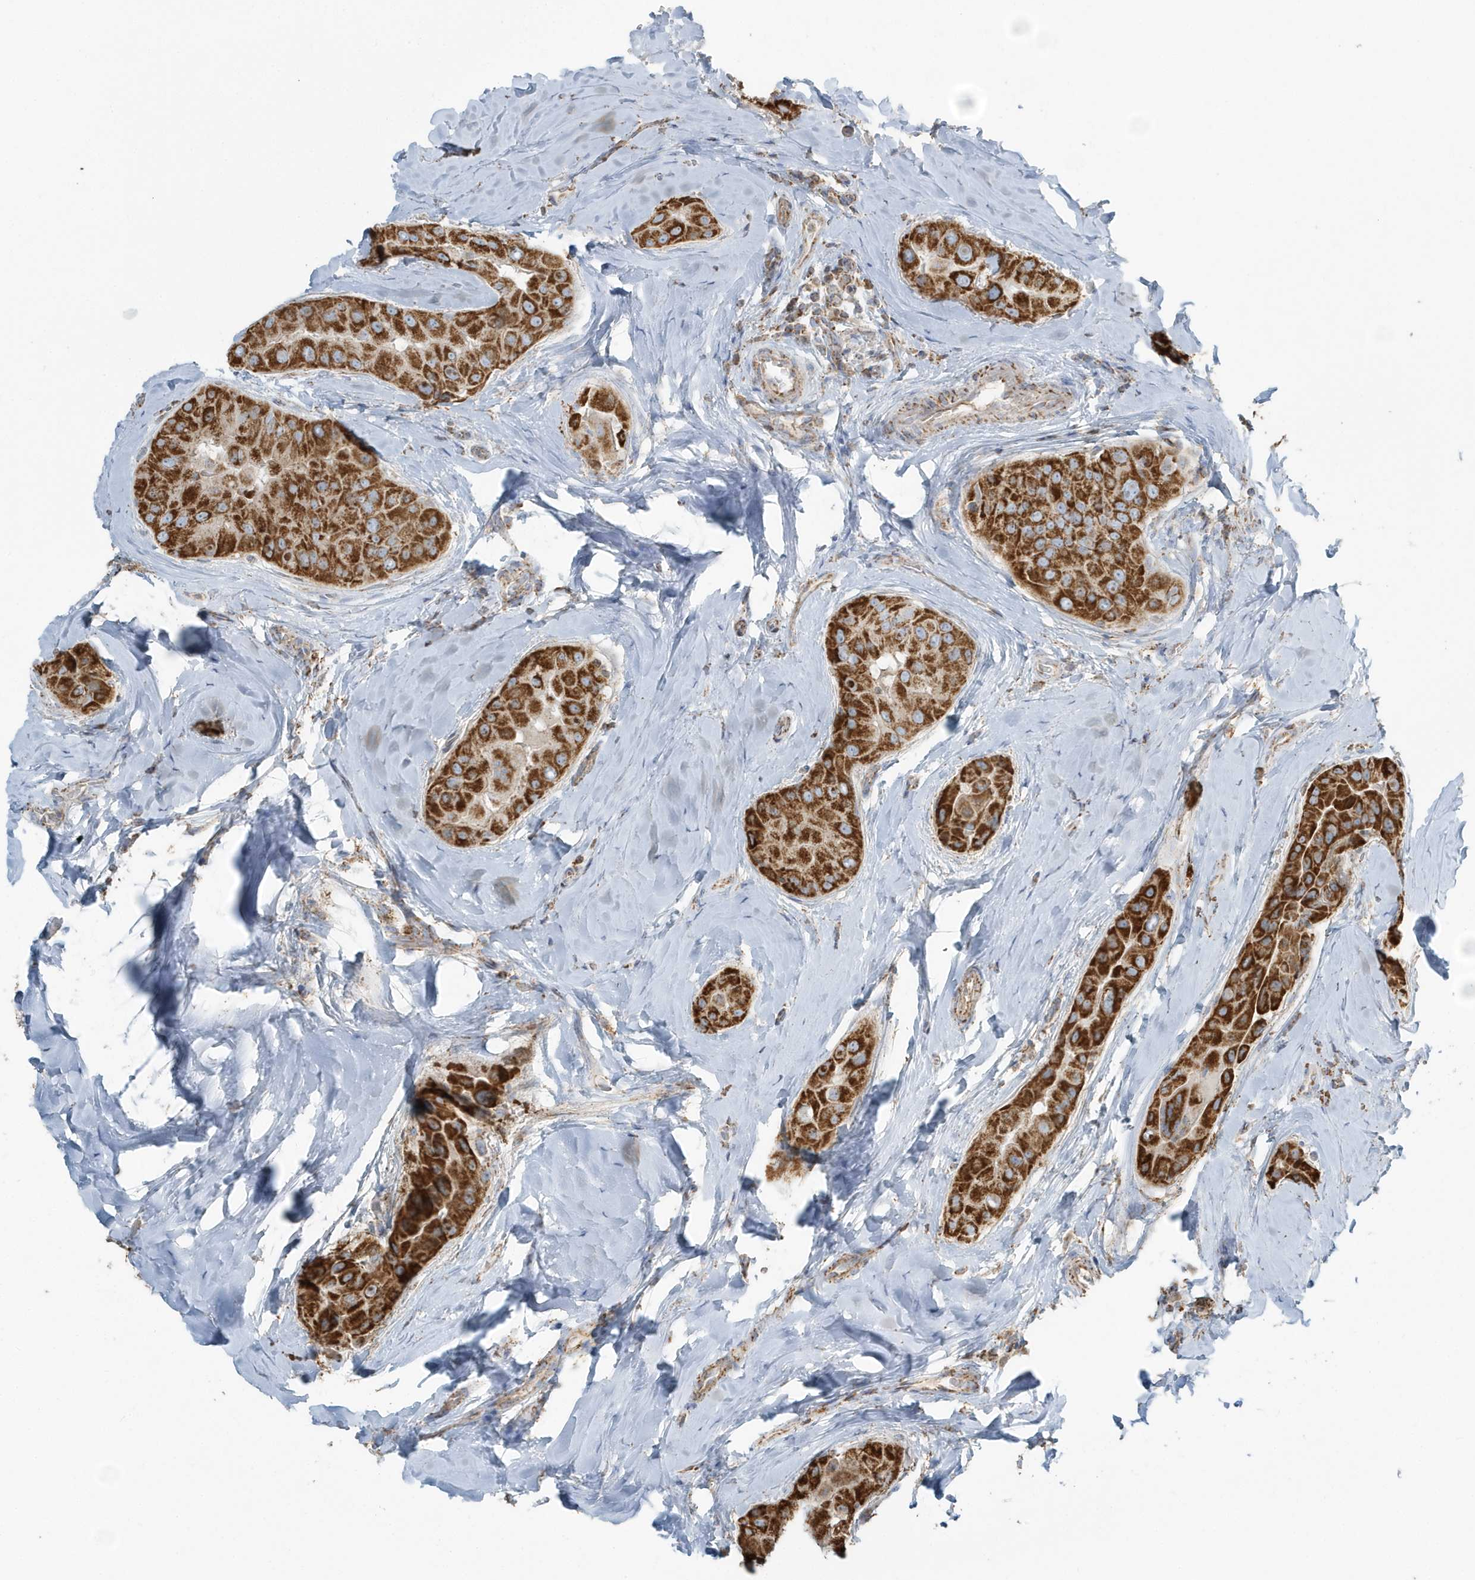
{"staining": {"intensity": "strong", "quantity": ">75%", "location": "cytoplasmic/membranous"}, "tissue": "thyroid cancer", "cell_type": "Tumor cells", "image_type": "cancer", "snomed": [{"axis": "morphology", "description": "Papillary adenocarcinoma, NOS"}, {"axis": "topography", "description": "Thyroid gland"}], "caption": "Papillary adenocarcinoma (thyroid) stained with DAB (3,3'-diaminobenzidine) immunohistochemistry (IHC) displays high levels of strong cytoplasmic/membranous expression in approximately >75% of tumor cells. Using DAB (3,3'-diaminobenzidine) (brown) and hematoxylin (blue) stains, captured at high magnification using brightfield microscopy.", "gene": "RAB11FIP3", "patient": {"sex": "male", "age": 33}}